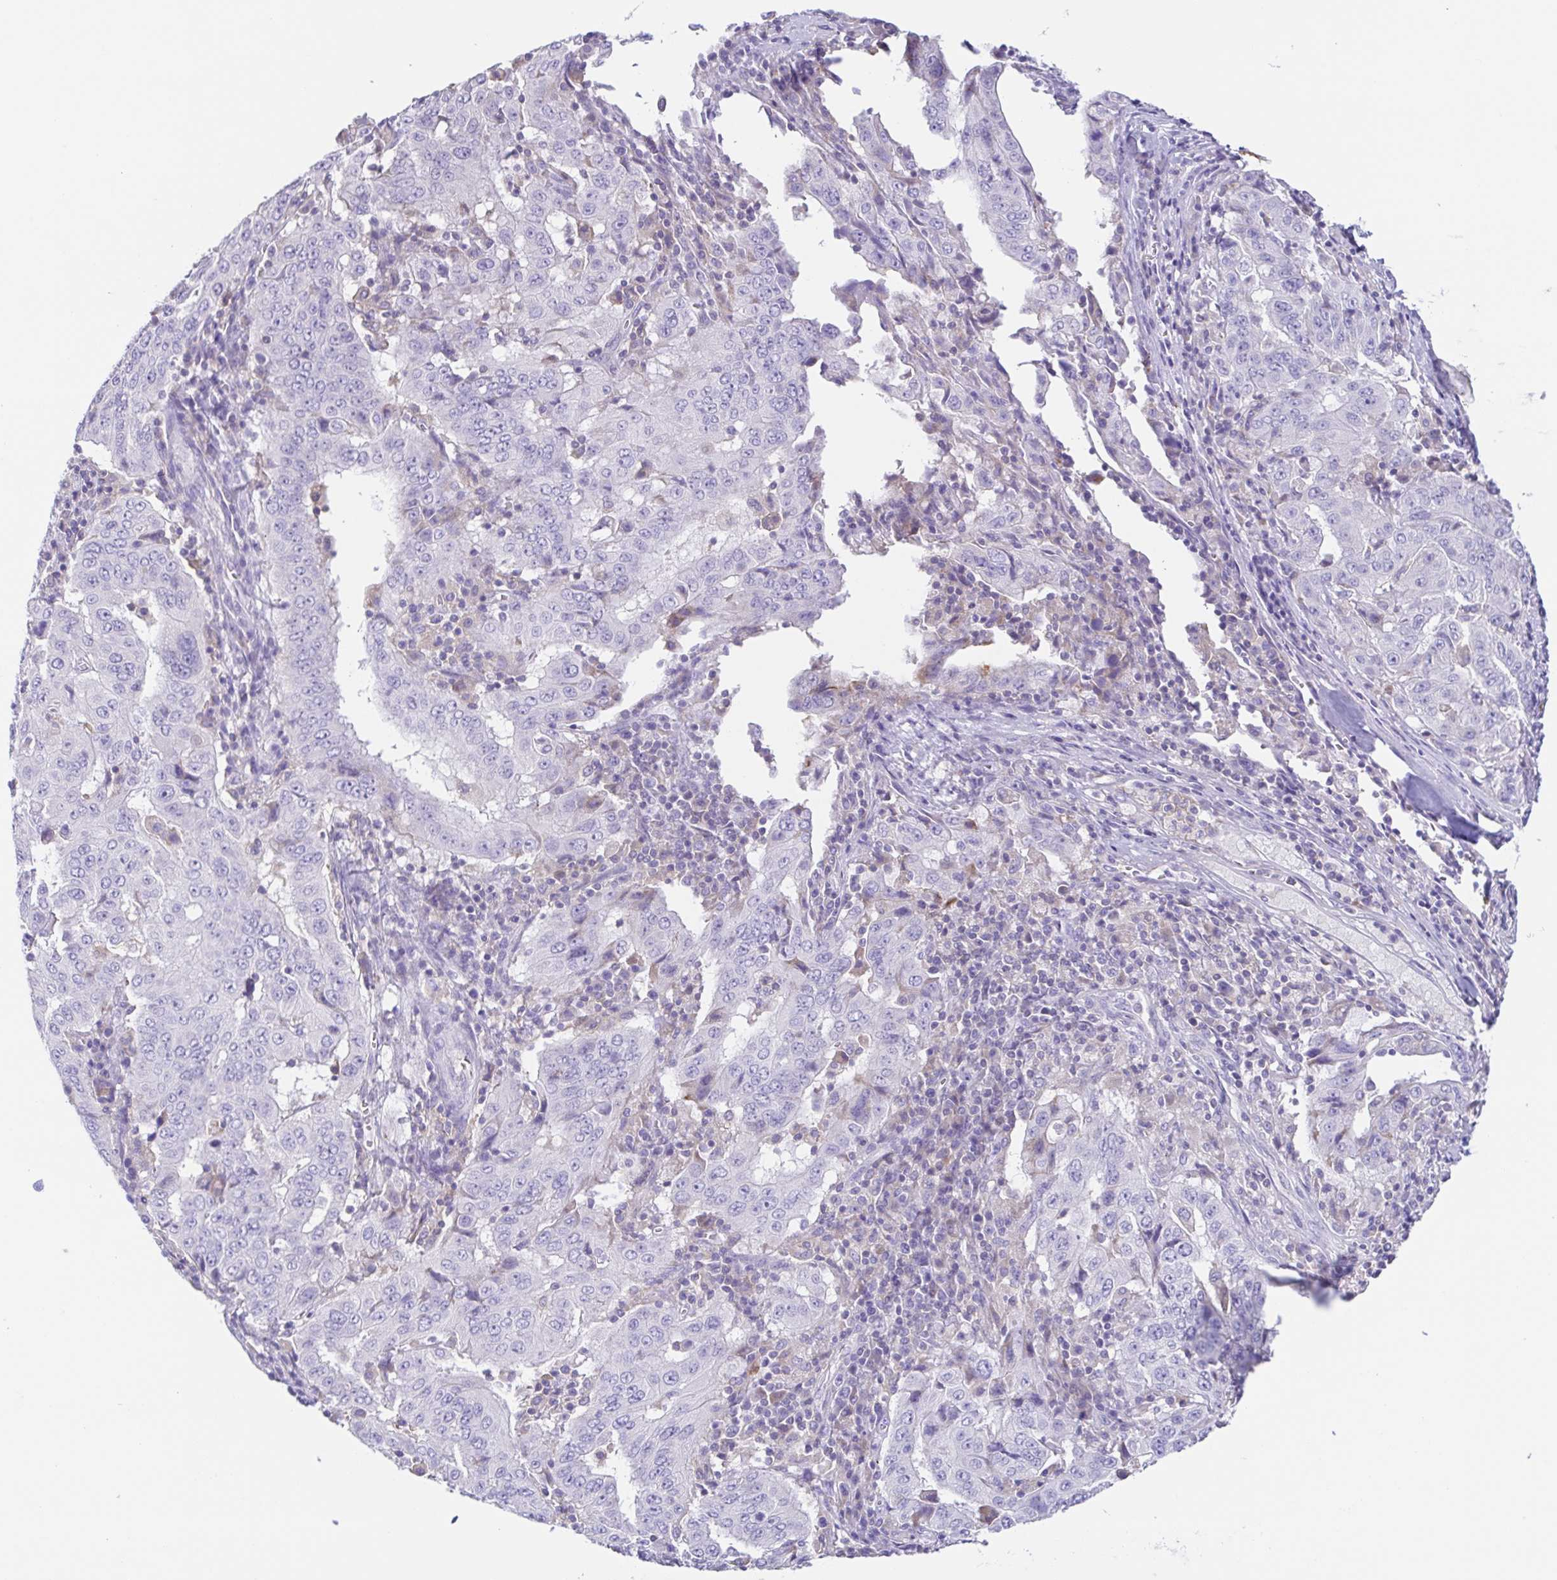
{"staining": {"intensity": "negative", "quantity": "none", "location": "none"}, "tissue": "pancreatic cancer", "cell_type": "Tumor cells", "image_type": "cancer", "snomed": [{"axis": "morphology", "description": "Adenocarcinoma, NOS"}, {"axis": "topography", "description": "Pancreas"}], "caption": "This image is of adenocarcinoma (pancreatic) stained with immunohistochemistry to label a protein in brown with the nuclei are counter-stained blue. There is no expression in tumor cells. (DAB (3,3'-diaminobenzidine) immunohistochemistry, high magnification).", "gene": "ARPP21", "patient": {"sex": "male", "age": 63}}